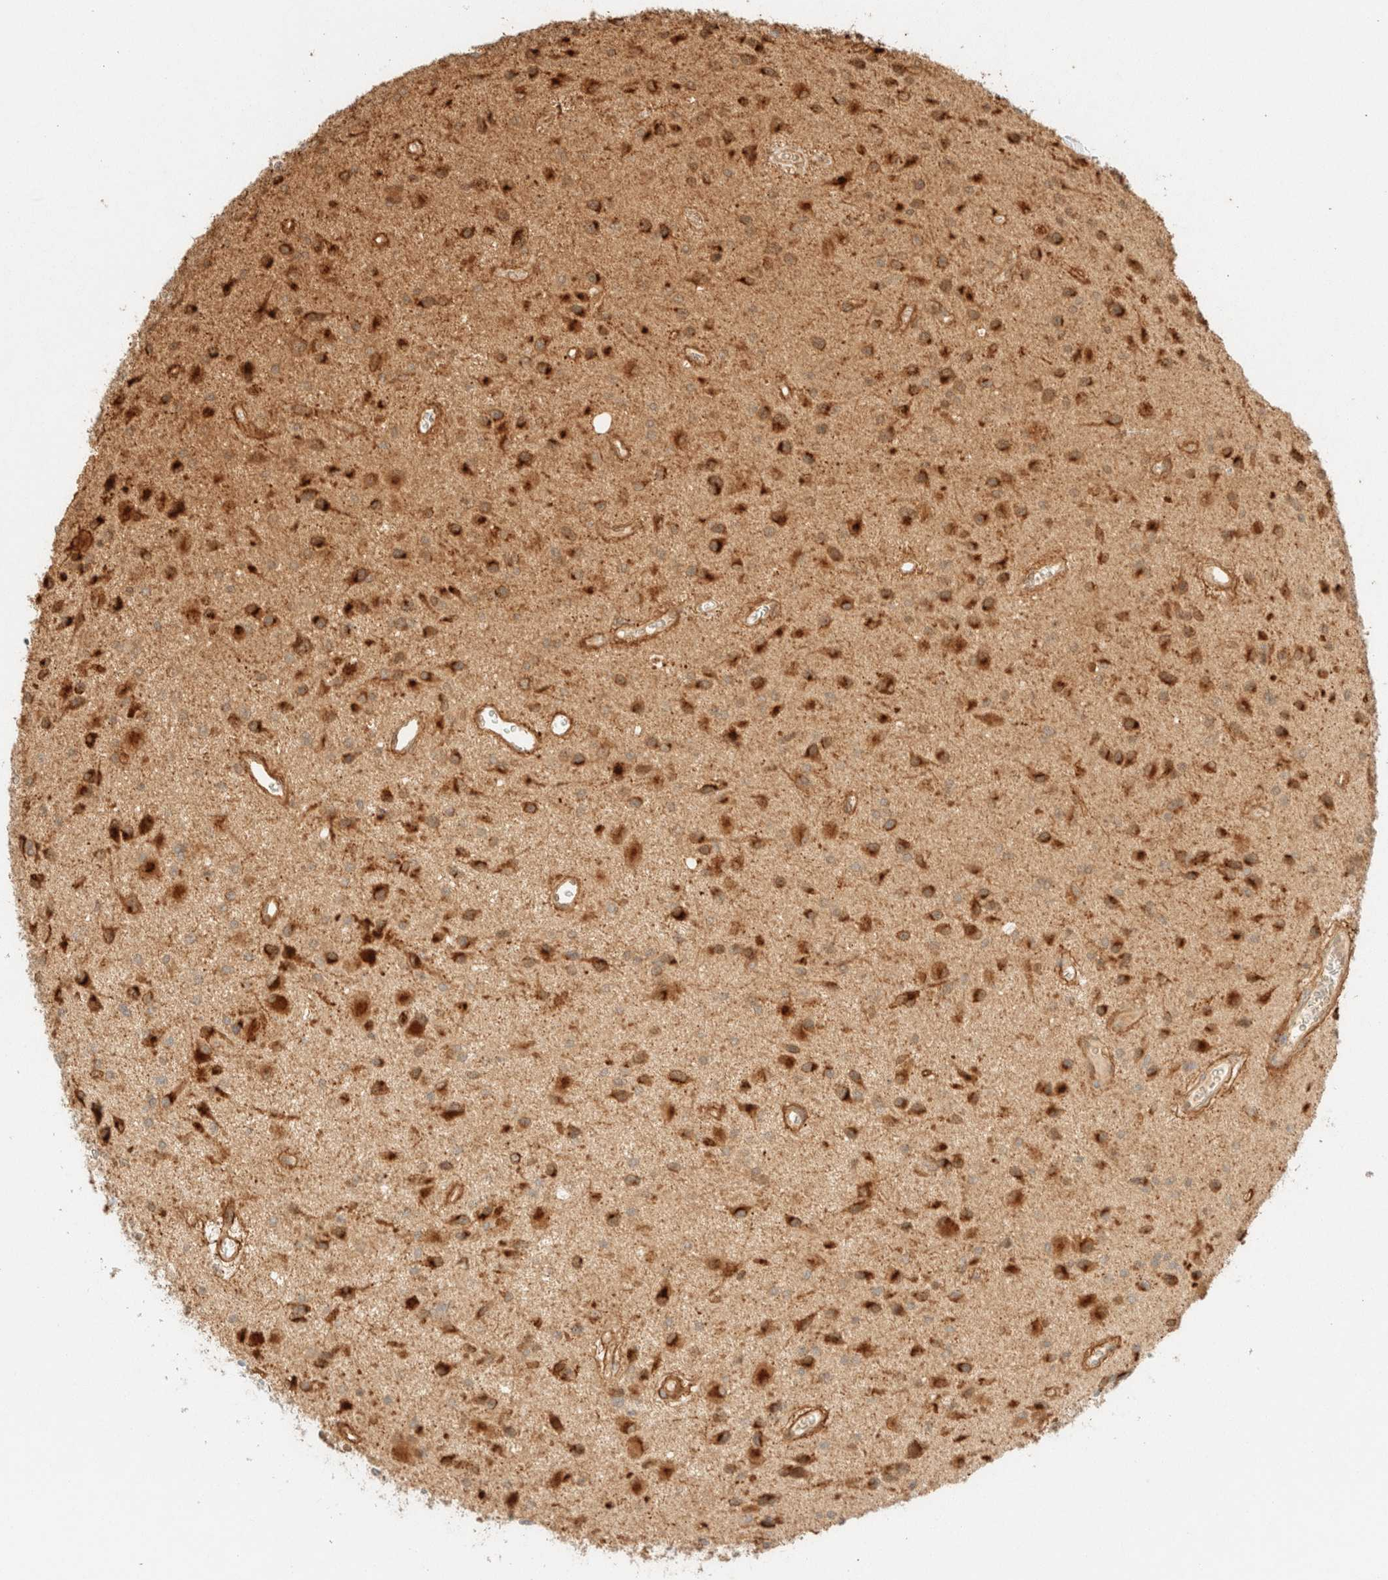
{"staining": {"intensity": "strong", "quantity": ">75%", "location": "cytoplasmic/membranous"}, "tissue": "glioma", "cell_type": "Tumor cells", "image_type": "cancer", "snomed": [{"axis": "morphology", "description": "Glioma, malignant, Low grade"}, {"axis": "topography", "description": "Brain"}], "caption": "This image reveals immunohistochemistry (IHC) staining of human glioma, with high strong cytoplasmic/membranous staining in approximately >75% of tumor cells.", "gene": "SPARCL1", "patient": {"sex": "male", "age": 58}}